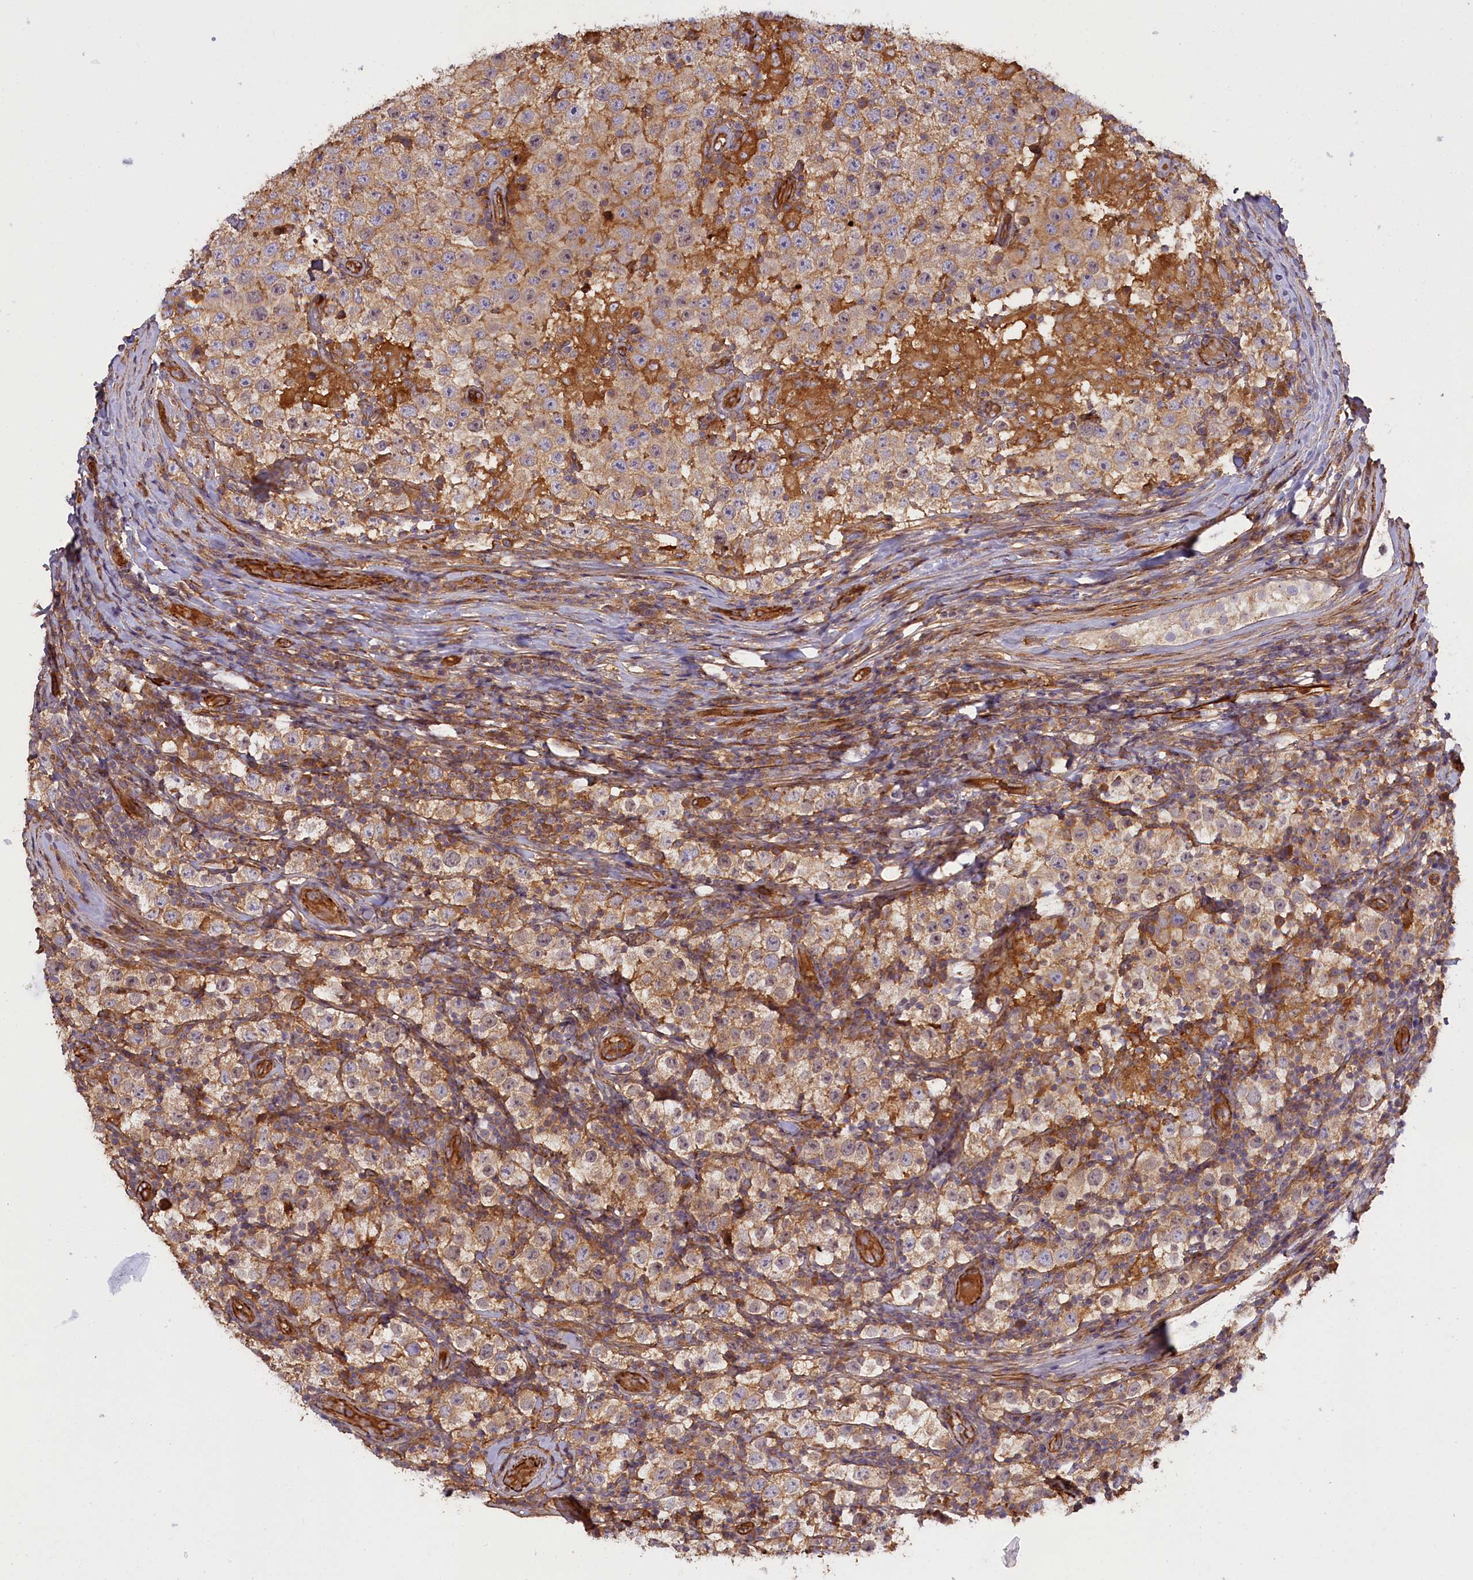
{"staining": {"intensity": "weak", "quantity": ">75%", "location": "cytoplasmic/membranous"}, "tissue": "testis cancer", "cell_type": "Tumor cells", "image_type": "cancer", "snomed": [{"axis": "morphology", "description": "Normal tissue, NOS"}, {"axis": "morphology", "description": "Urothelial carcinoma, High grade"}, {"axis": "morphology", "description": "Seminoma, NOS"}, {"axis": "morphology", "description": "Carcinoma, Embryonal, NOS"}, {"axis": "topography", "description": "Urinary bladder"}, {"axis": "topography", "description": "Testis"}], "caption": "A micrograph showing weak cytoplasmic/membranous expression in about >75% of tumor cells in testis cancer, as visualized by brown immunohistochemical staining.", "gene": "FUZ", "patient": {"sex": "male", "age": 41}}